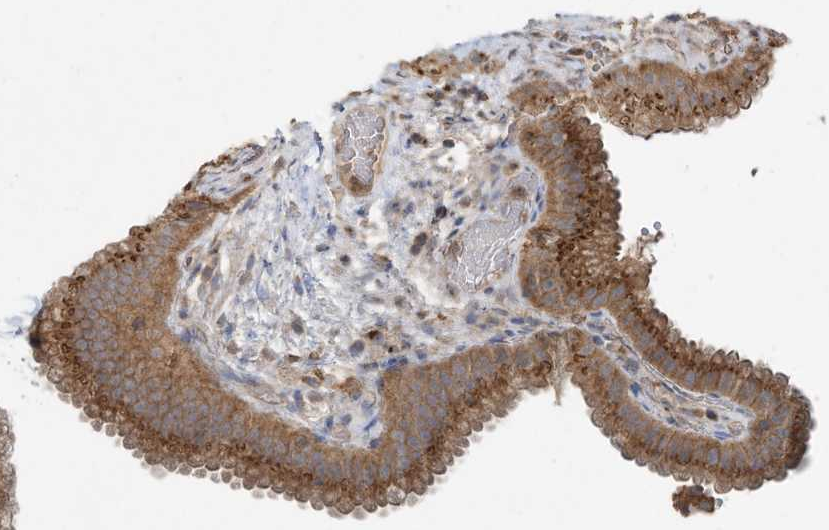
{"staining": {"intensity": "moderate", "quantity": ">75%", "location": "cytoplasmic/membranous"}, "tissue": "gallbladder", "cell_type": "Glandular cells", "image_type": "normal", "snomed": [{"axis": "morphology", "description": "Normal tissue, NOS"}, {"axis": "topography", "description": "Gallbladder"}], "caption": "Immunohistochemical staining of benign human gallbladder shows >75% levels of moderate cytoplasmic/membranous protein staining in approximately >75% of glandular cells.", "gene": "CUX1", "patient": {"sex": "female", "age": 30}}